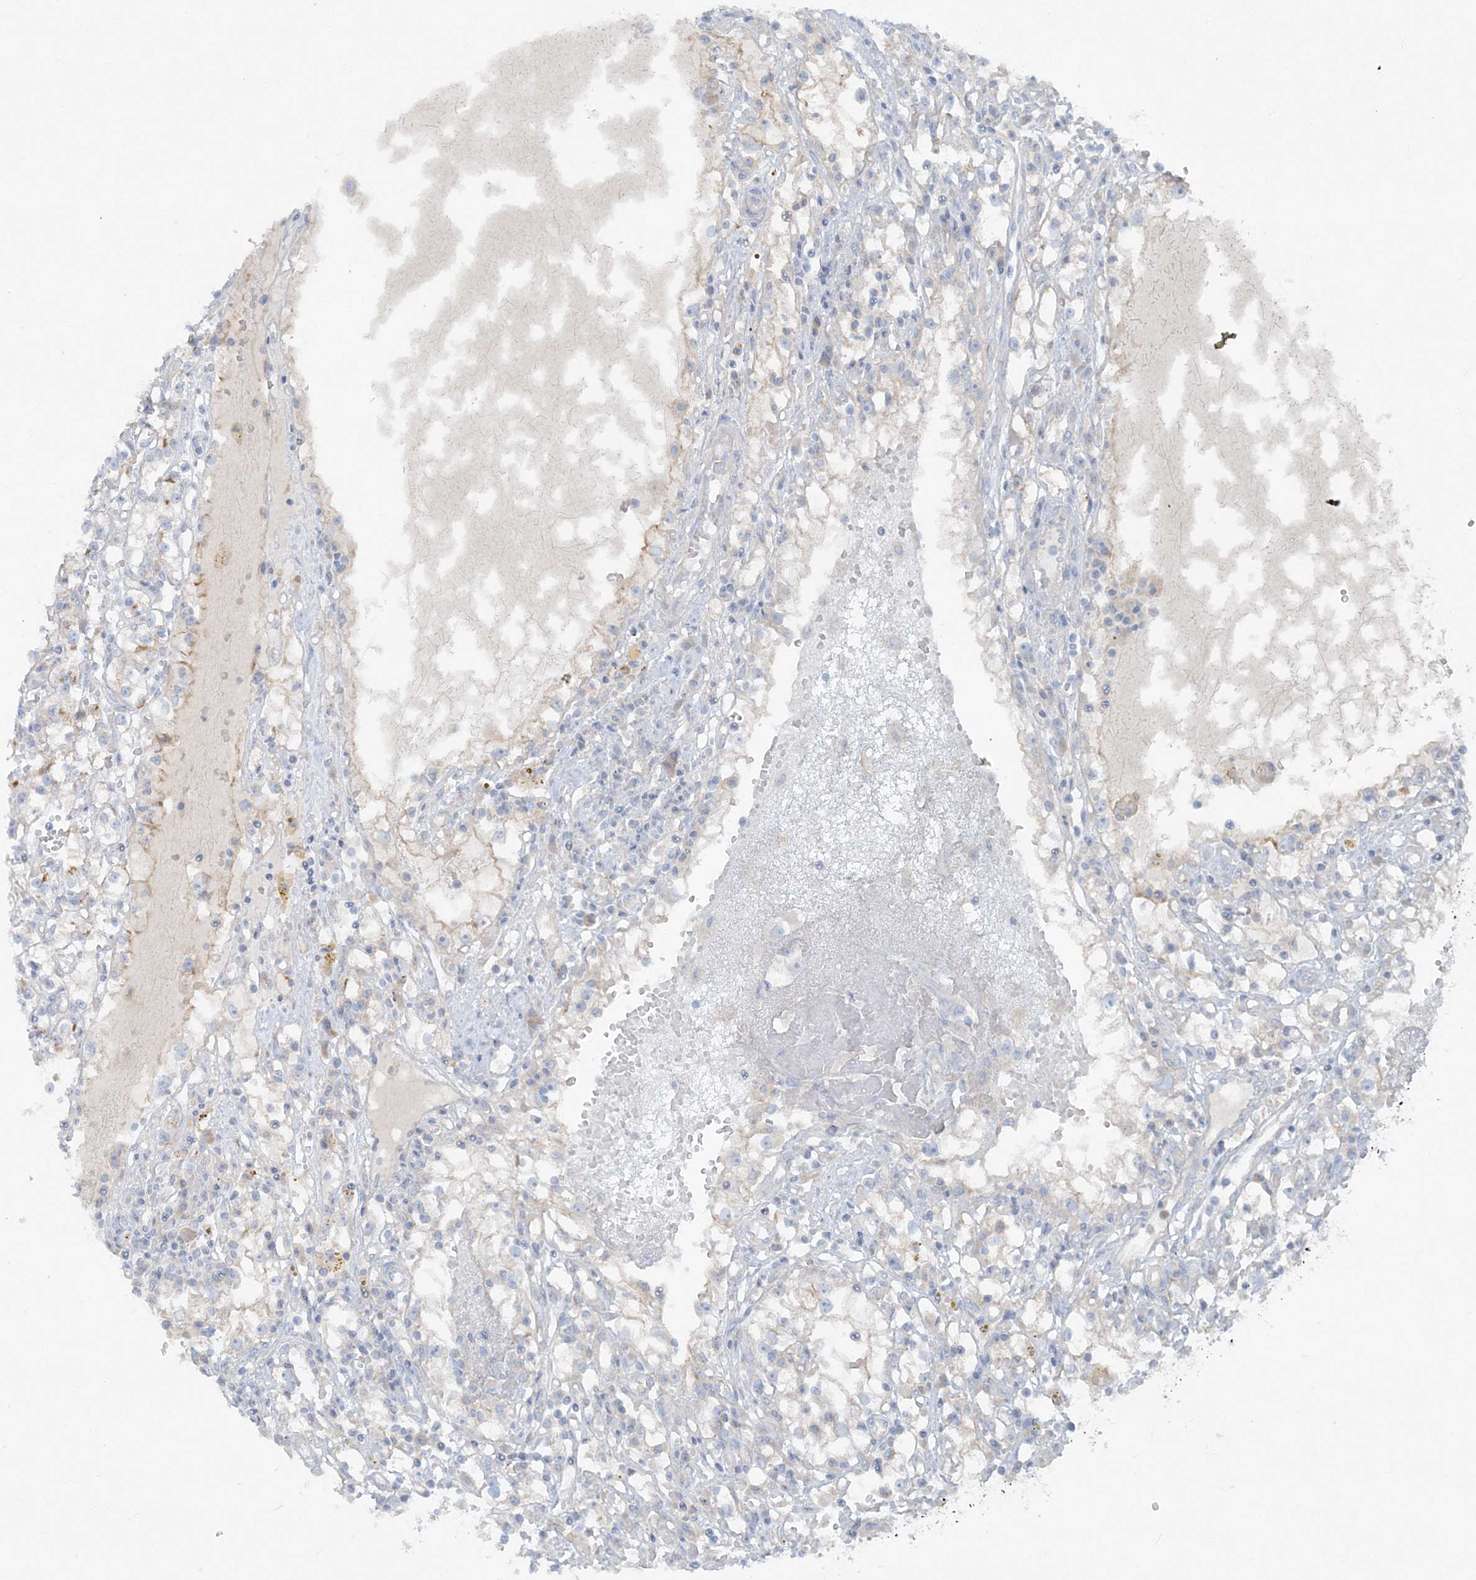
{"staining": {"intensity": "moderate", "quantity": "<25%", "location": "cytoplasmic/membranous"}, "tissue": "renal cancer", "cell_type": "Tumor cells", "image_type": "cancer", "snomed": [{"axis": "morphology", "description": "Adenocarcinoma, NOS"}, {"axis": "topography", "description": "Kidney"}], "caption": "High-power microscopy captured an immunohistochemistry photomicrograph of renal cancer (adenocarcinoma), revealing moderate cytoplasmic/membranous expression in about <25% of tumor cells. The staining is performed using DAB (3,3'-diaminobenzidine) brown chromogen to label protein expression. The nuclei are counter-stained blue using hematoxylin.", "gene": "ATP11A", "patient": {"sex": "male", "age": 56}}